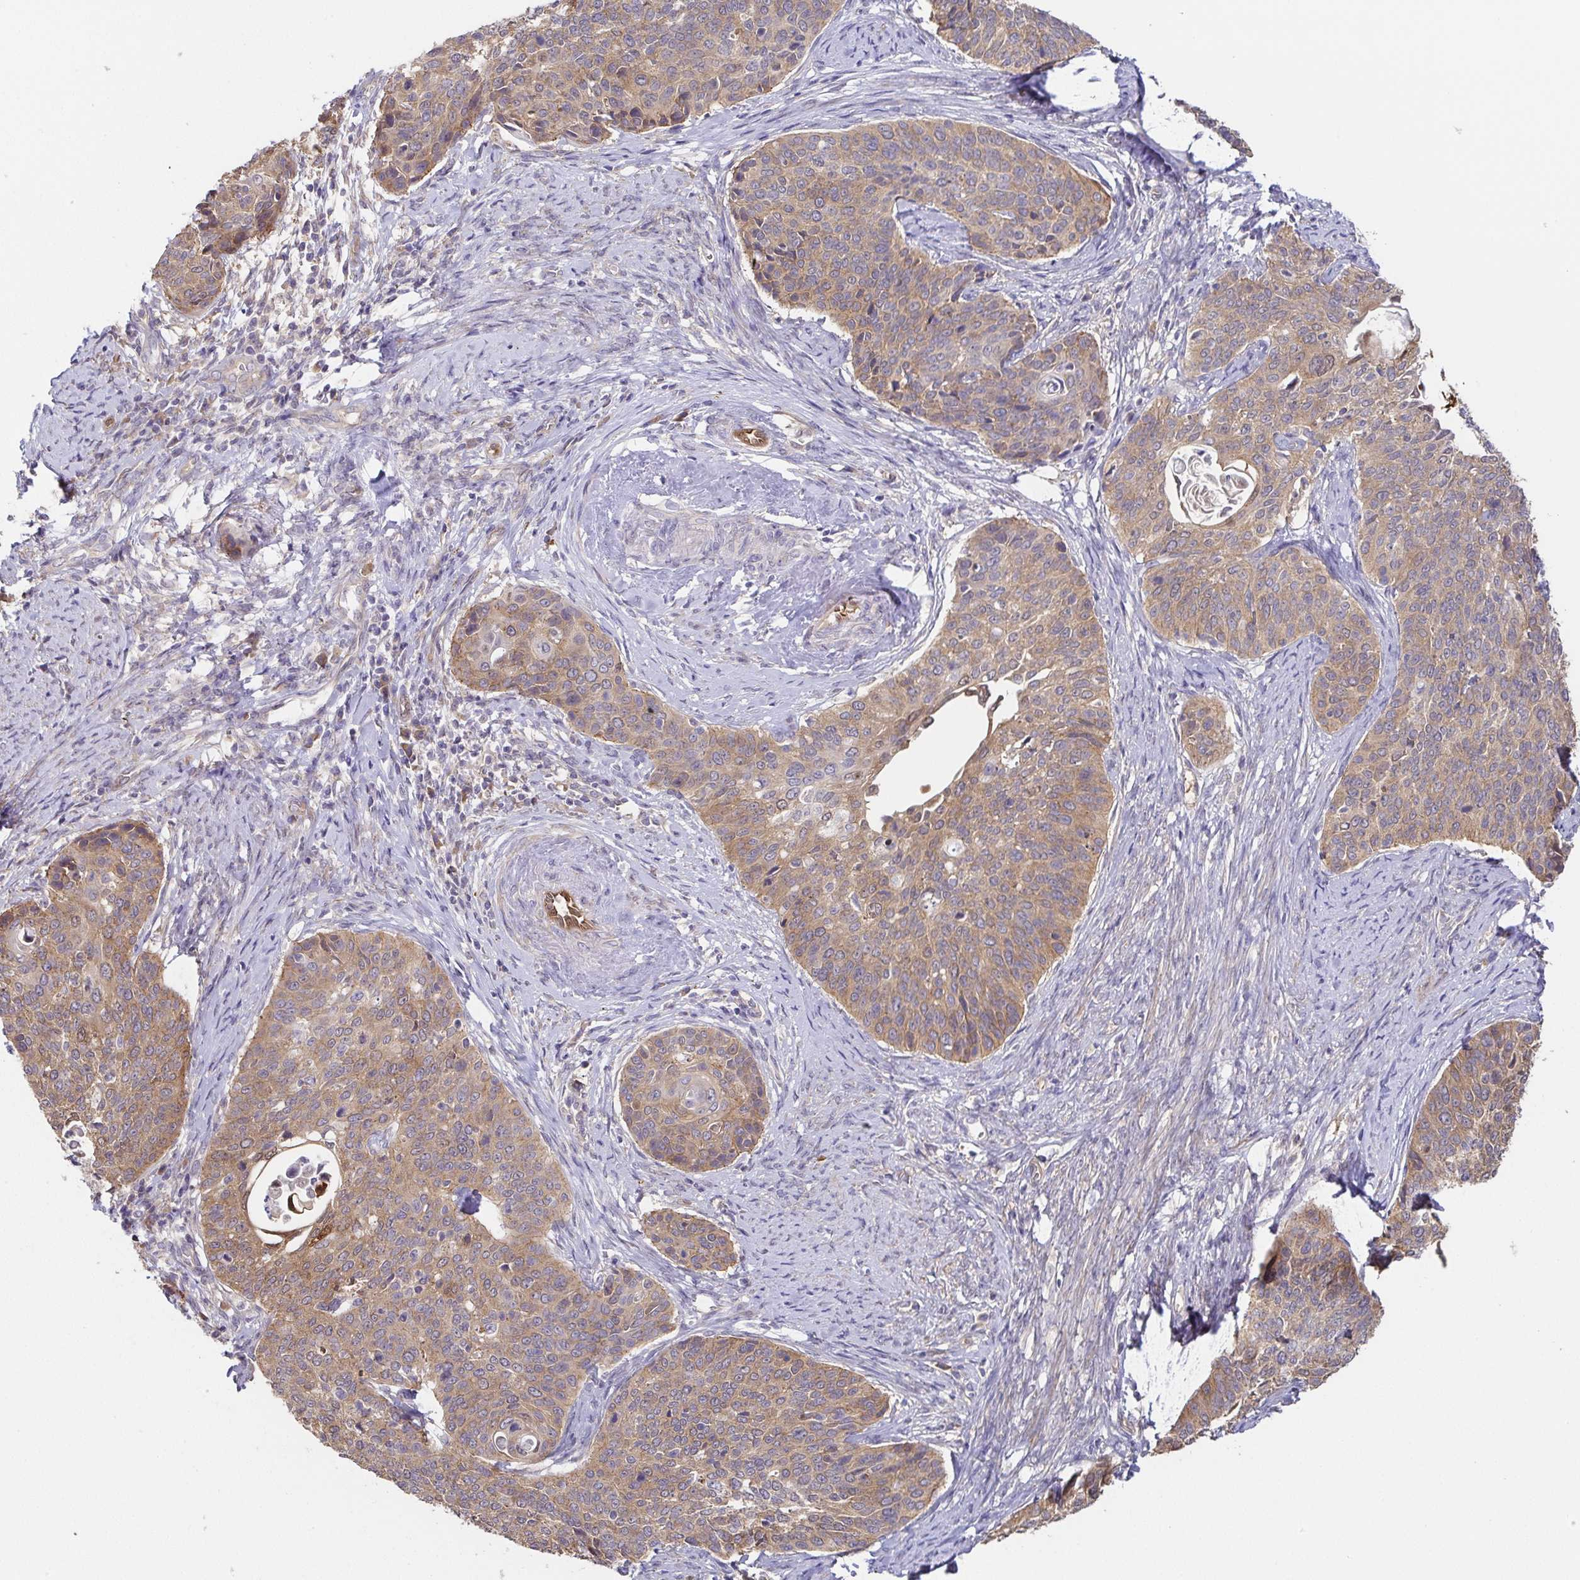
{"staining": {"intensity": "moderate", "quantity": ">75%", "location": "cytoplasmic/membranous"}, "tissue": "cervical cancer", "cell_type": "Tumor cells", "image_type": "cancer", "snomed": [{"axis": "morphology", "description": "Squamous cell carcinoma, NOS"}, {"axis": "topography", "description": "Cervix"}], "caption": "Moderate cytoplasmic/membranous positivity for a protein is present in approximately >75% of tumor cells of cervical cancer using immunohistochemistry.", "gene": "EIF3D", "patient": {"sex": "female", "age": 69}}